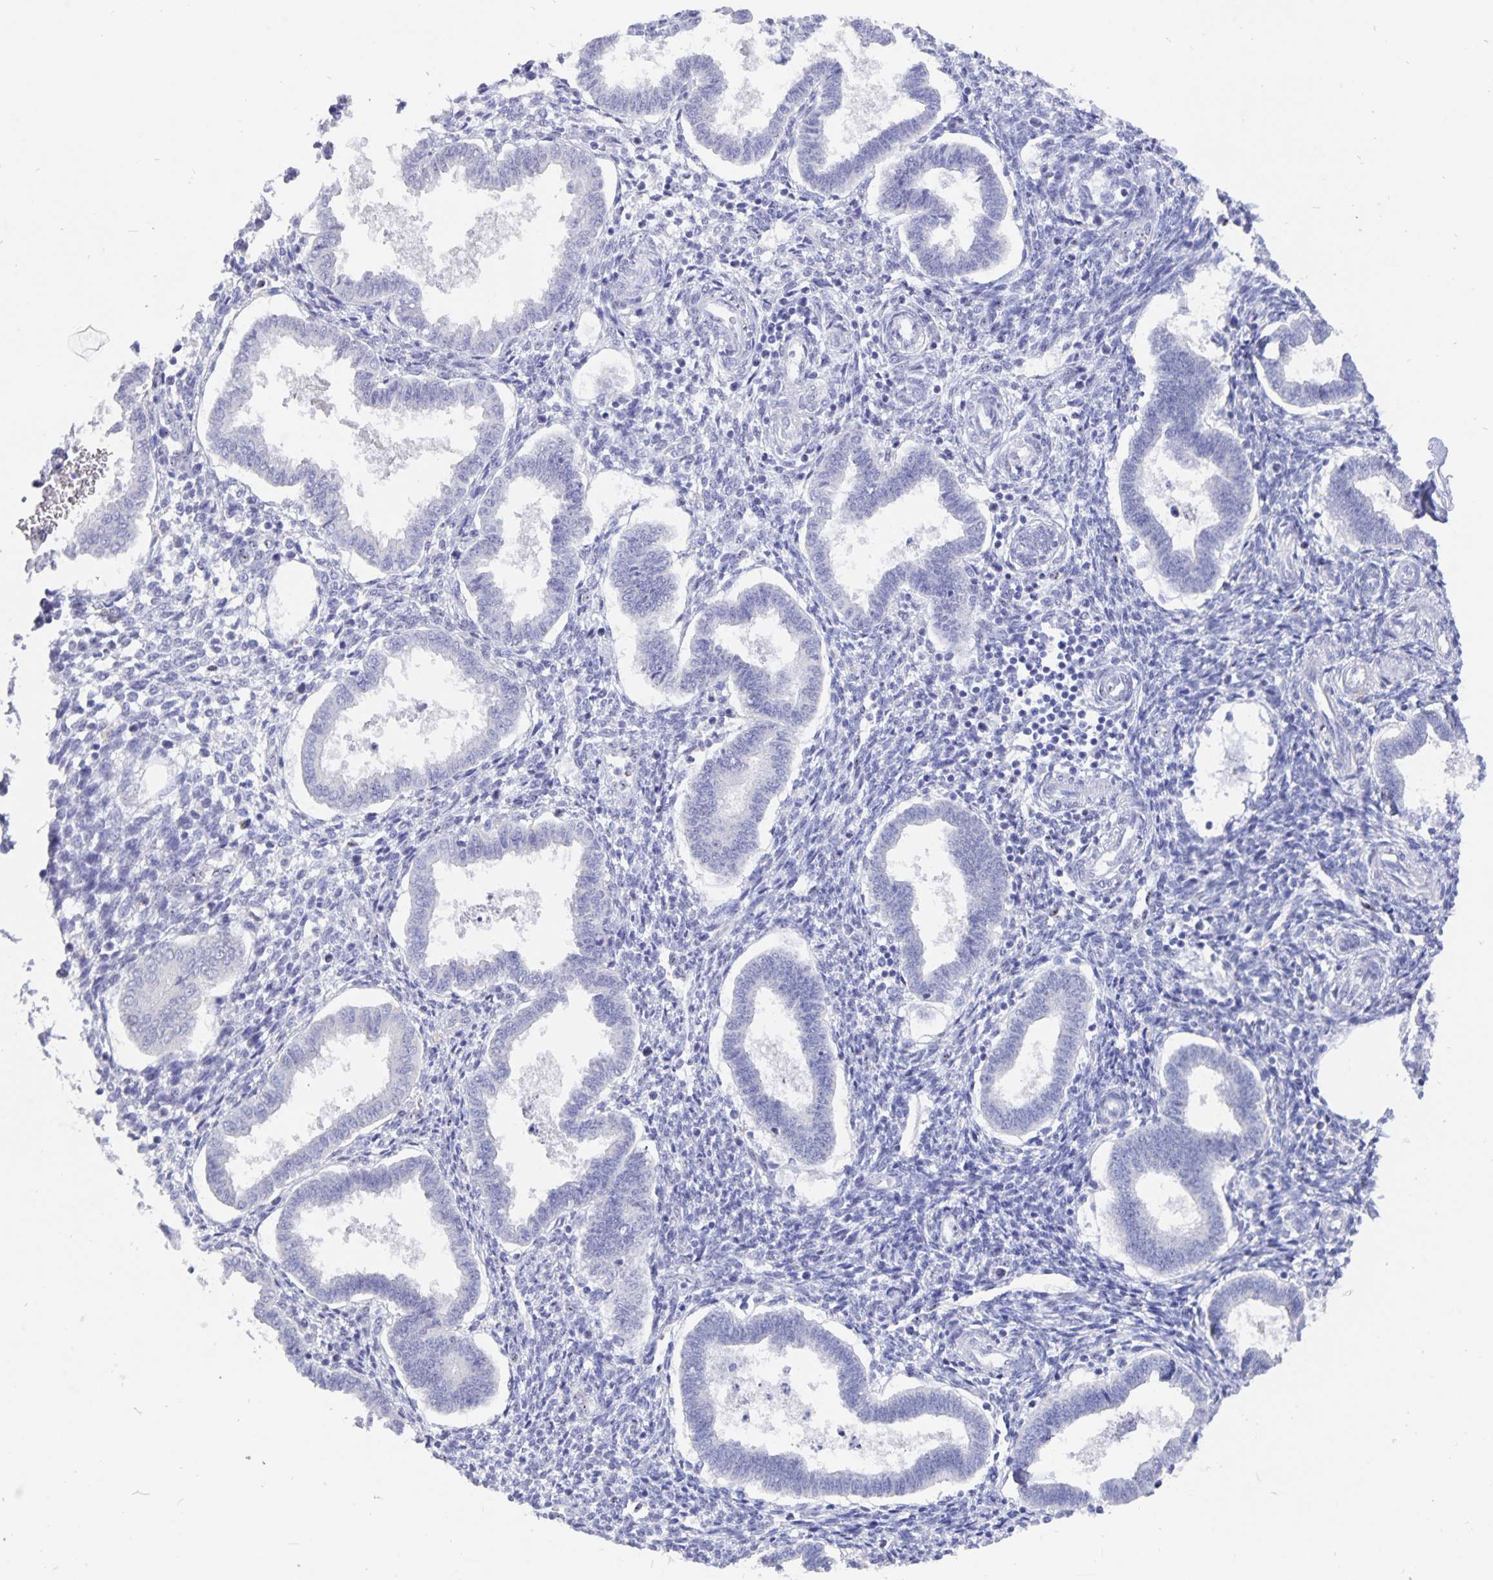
{"staining": {"intensity": "negative", "quantity": "none", "location": "none"}, "tissue": "endometrium", "cell_type": "Cells in endometrial stroma", "image_type": "normal", "snomed": [{"axis": "morphology", "description": "Normal tissue, NOS"}, {"axis": "topography", "description": "Endometrium"}], "caption": "IHC of benign human endometrium demonstrates no expression in cells in endometrial stroma.", "gene": "SMOC1", "patient": {"sex": "female", "age": 24}}